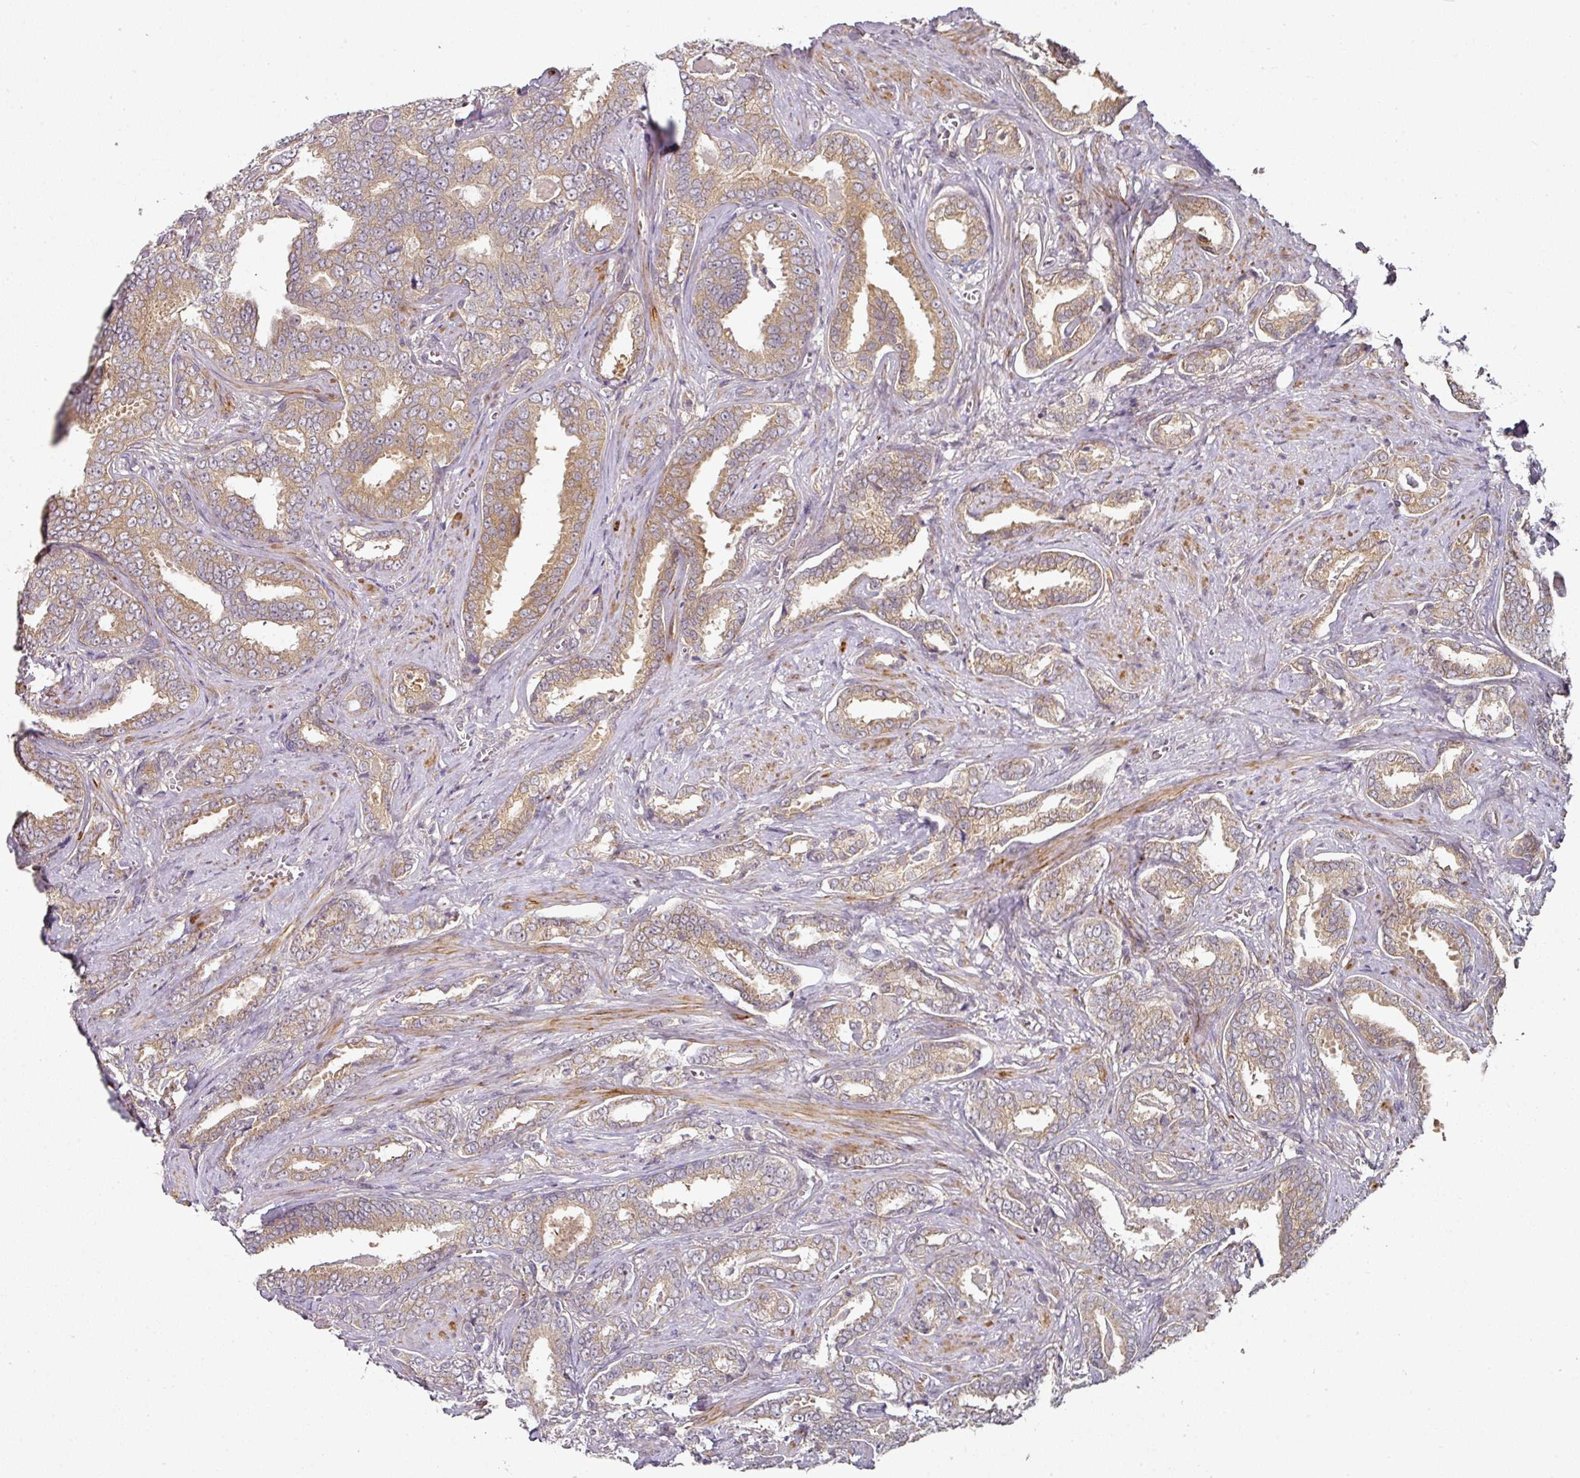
{"staining": {"intensity": "weak", "quantity": ">75%", "location": "cytoplasmic/membranous"}, "tissue": "prostate cancer", "cell_type": "Tumor cells", "image_type": "cancer", "snomed": [{"axis": "morphology", "description": "Adenocarcinoma, High grade"}, {"axis": "topography", "description": "Prostate"}], "caption": "Brown immunohistochemical staining in prostate high-grade adenocarcinoma demonstrates weak cytoplasmic/membranous expression in about >75% of tumor cells. The staining was performed using DAB, with brown indicating positive protein expression. Nuclei are stained blue with hematoxylin.", "gene": "MAP2K2", "patient": {"sex": "male", "age": 67}}